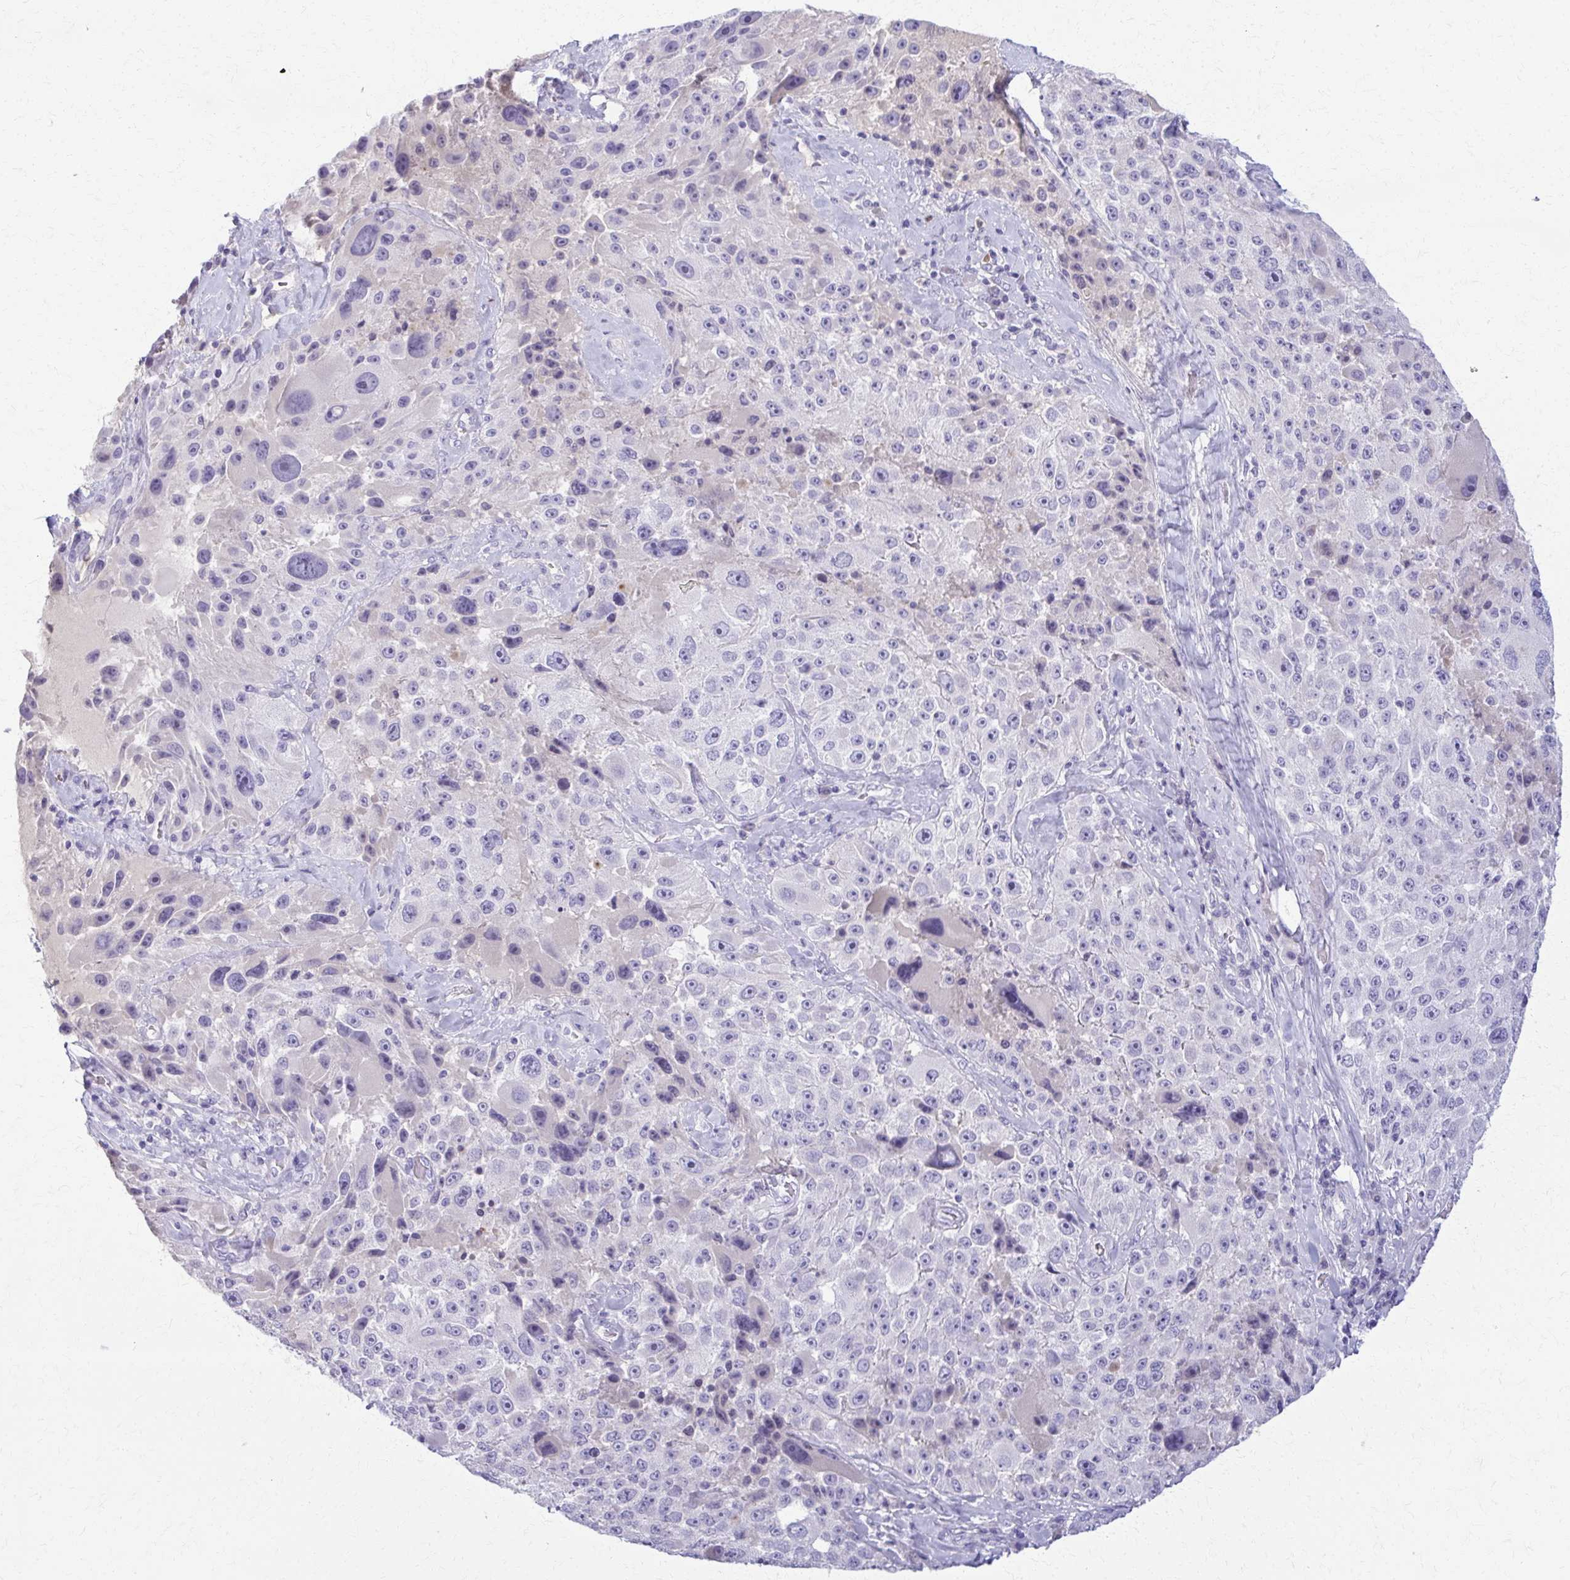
{"staining": {"intensity": "negative", "quantity": "none", "location": "none"}, "tissue": "melanoma", "cell_type": "Tumor cells", "image_type": "cancer", "snomed": [{"axis": "morphology", "description": "Malignant melanoma, Metastatic site"}, {"axis": "topography", "description": "Lymph node"}], "caption": "A high-resolution image shows IHC staining of melanoma, which reveals no significant staining in tumor cells.", "gene": "OR4M1", "patient": {"sex": "male", "age": 62}}